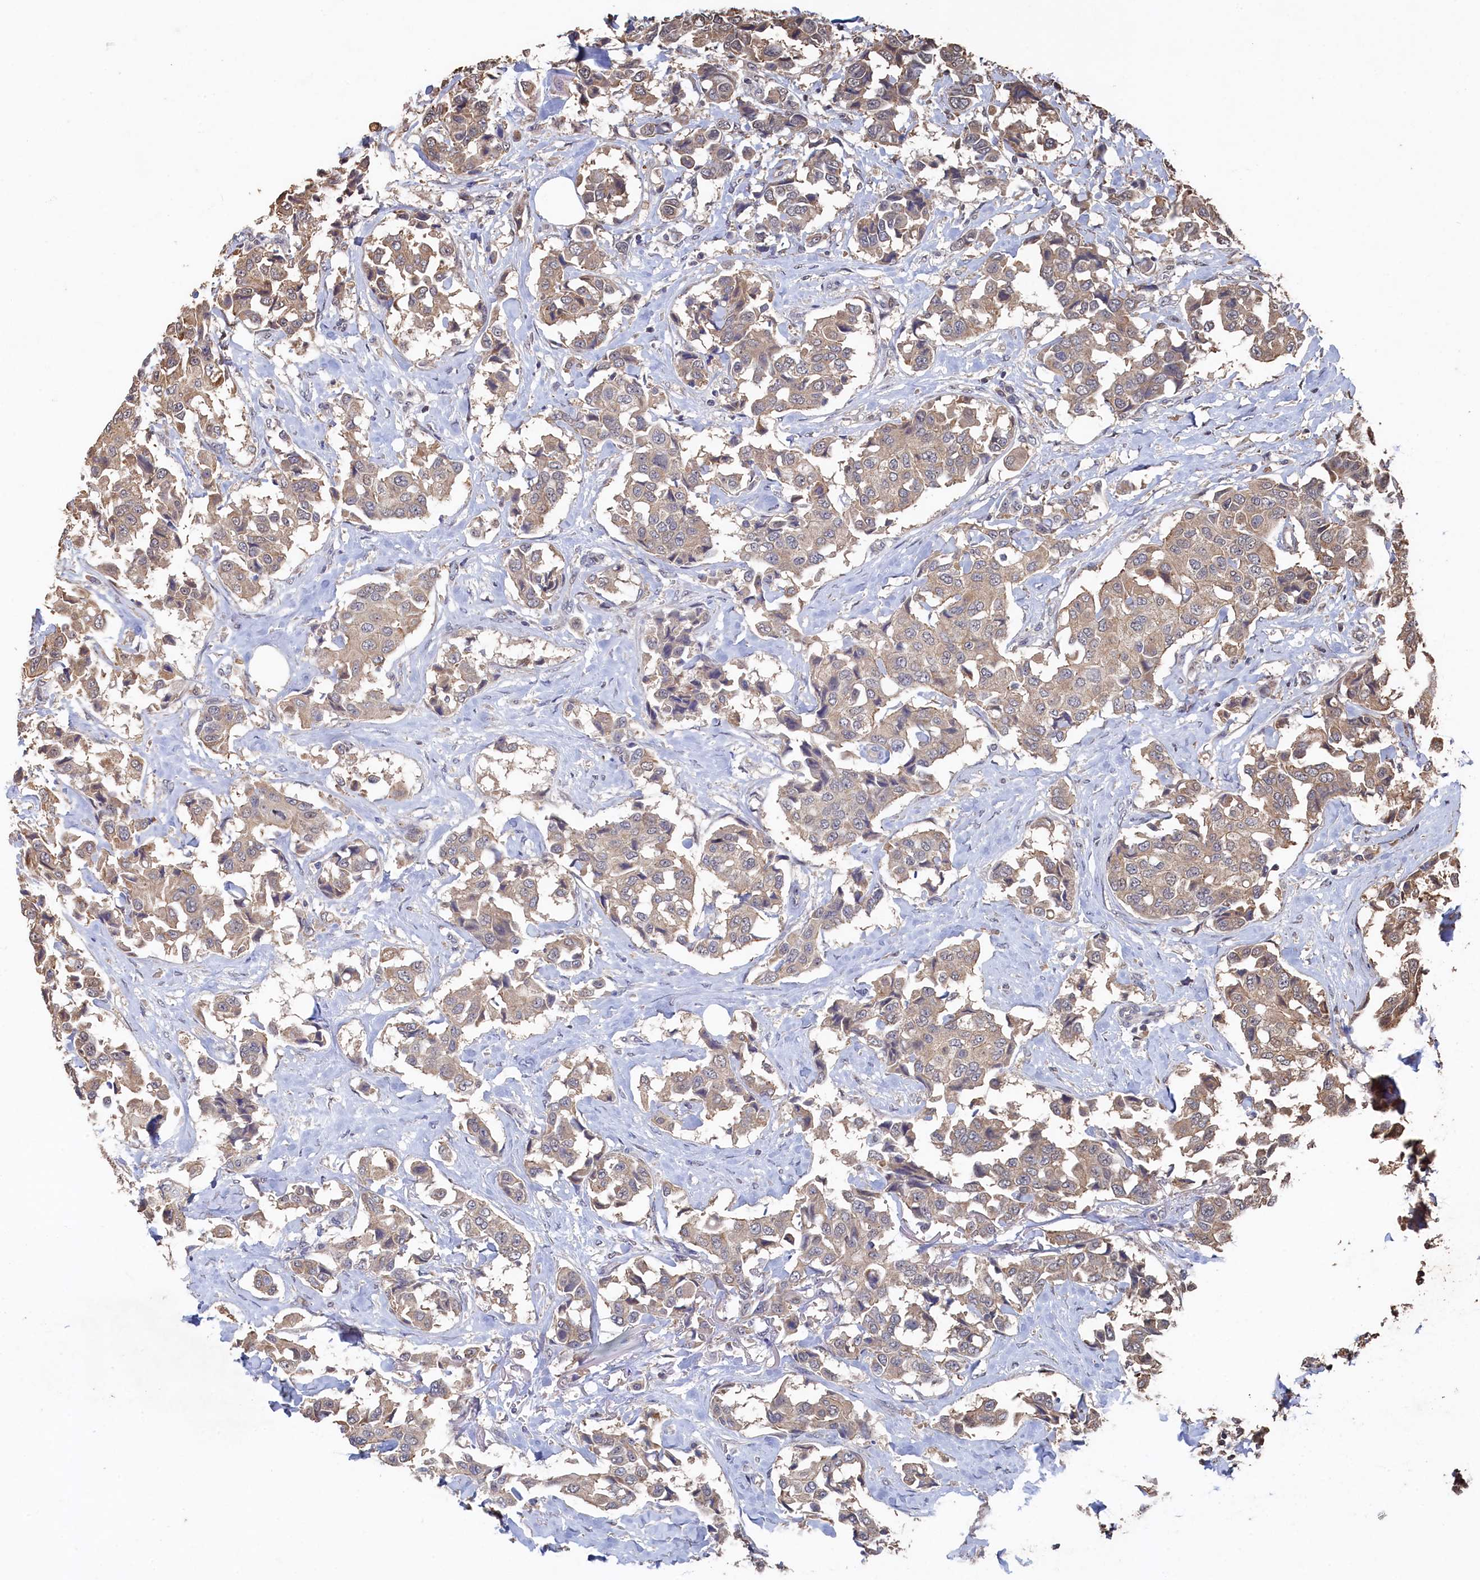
{"staining": {"intensity": "weak", "quantity": "25%-75%", "location": "cytoplasmic/membranous"}, "tissue": "breast cancer", "cell_type": "Tumor cells", "image_type": "cancer", "snomed": [{"axis": "morphology", "description": "Duct carcinoma"}, {"axis": "topography", "description": "Breast"}], "caption": "A brown stain shows weak cytoplasmic/membranous staining of a protein in breast cancer tumor cells.", "gene": "PIGN", "patient": {"sex": "female", "age": 80}}